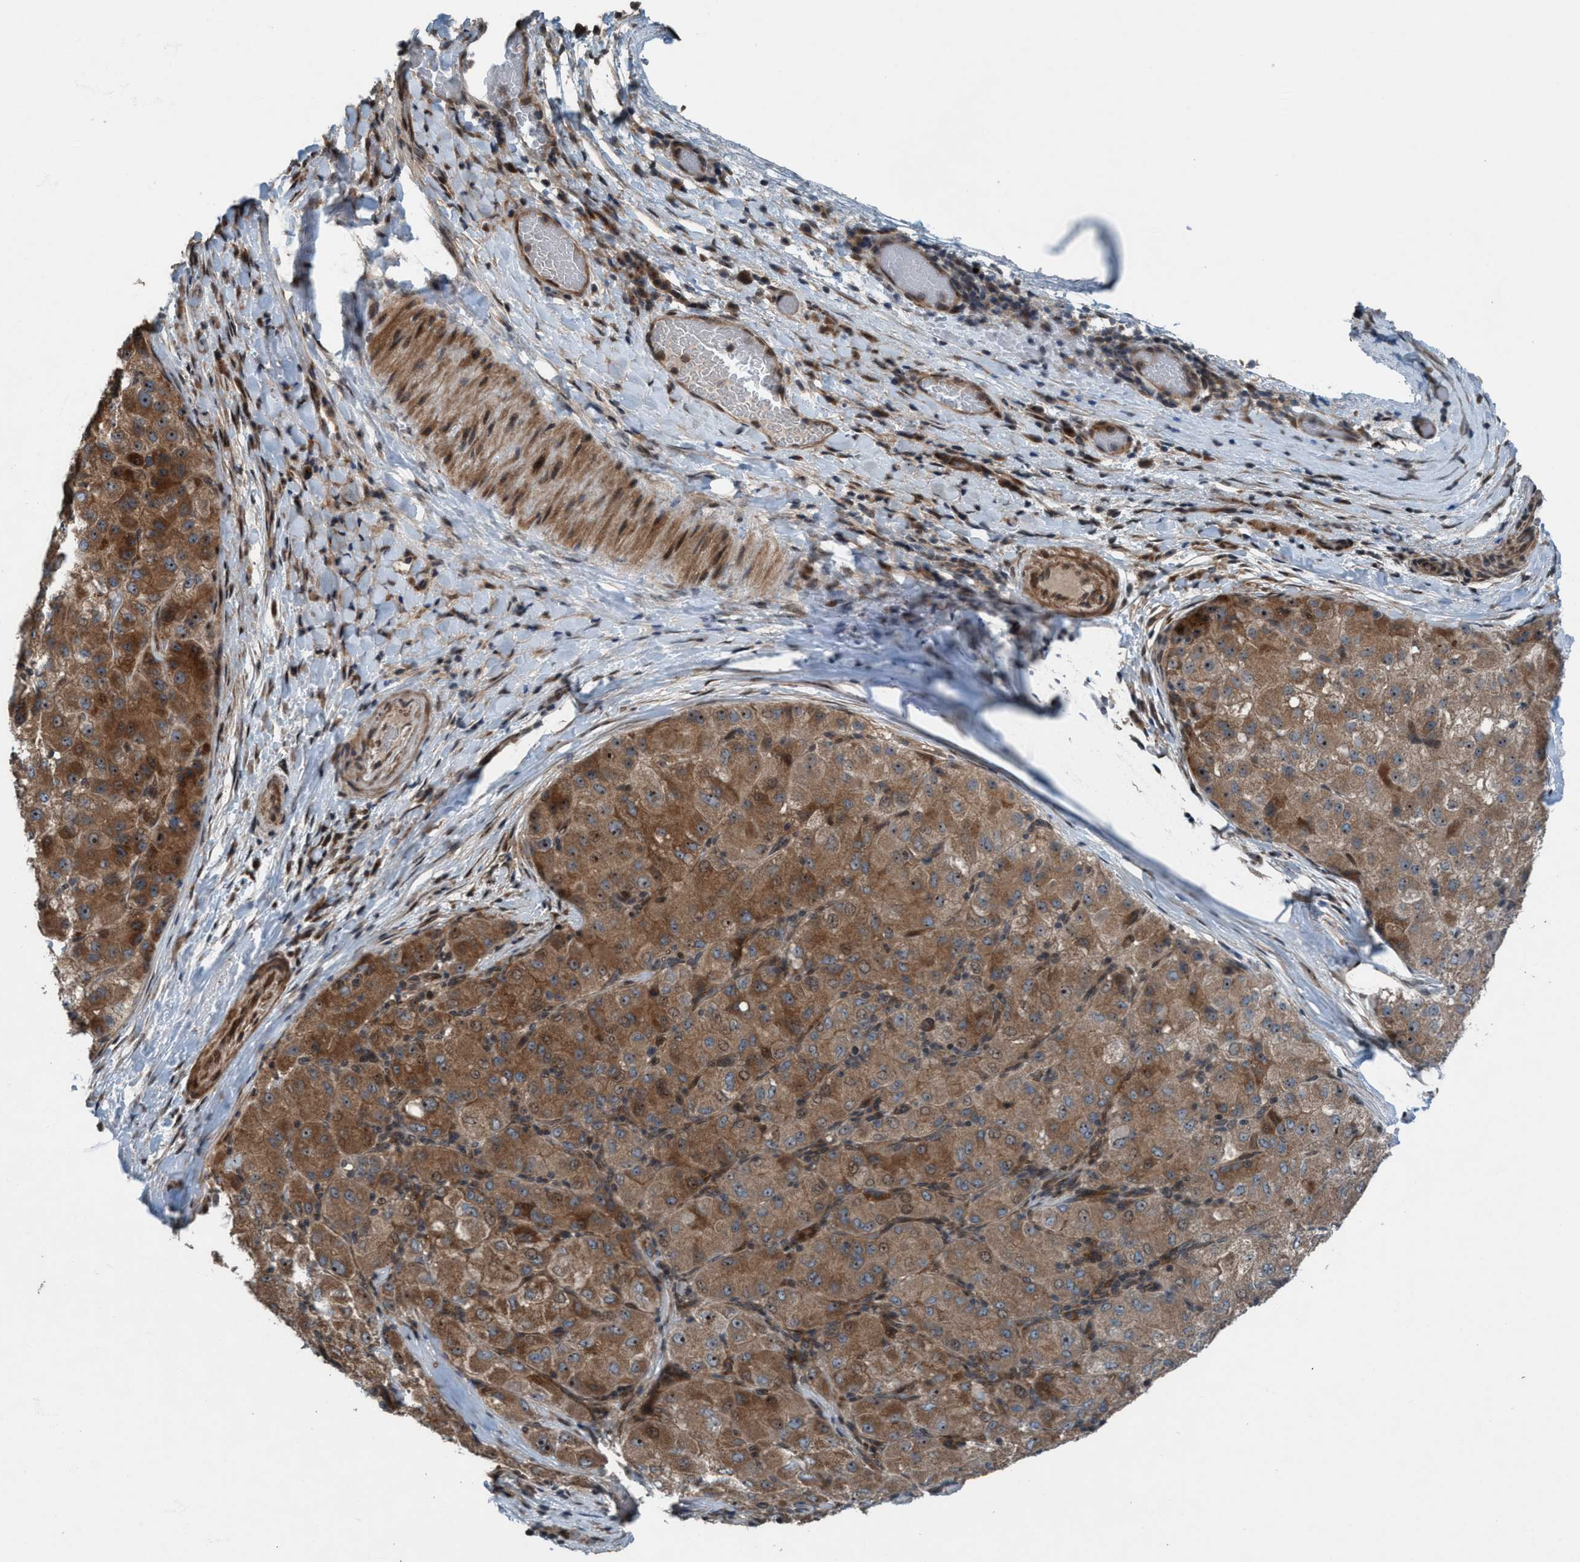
{"staining": {"intensity": "moderate", "quantity": ">75%", "location": "cytoplasmic/membranous,nuclear"}, "tissue": "liver cancer", "cell_type": "Tumor cells", "image_type": "cancer", "snomed": [{"axis": "morphology", "description": "Carcinoma, Hepatocellular, NOS"}, {"axis": "topography", "description": "Liver"}], "caption": "DAB immunohistochemical staining of human liver hepatocellular carcinoma exhibits moderate cytoplasmic/membranous and nuclear protein positivity in approximately >75% of tumor cells.", "gene": "NISCH", "patient": {"sex": "male", "age": 80}}